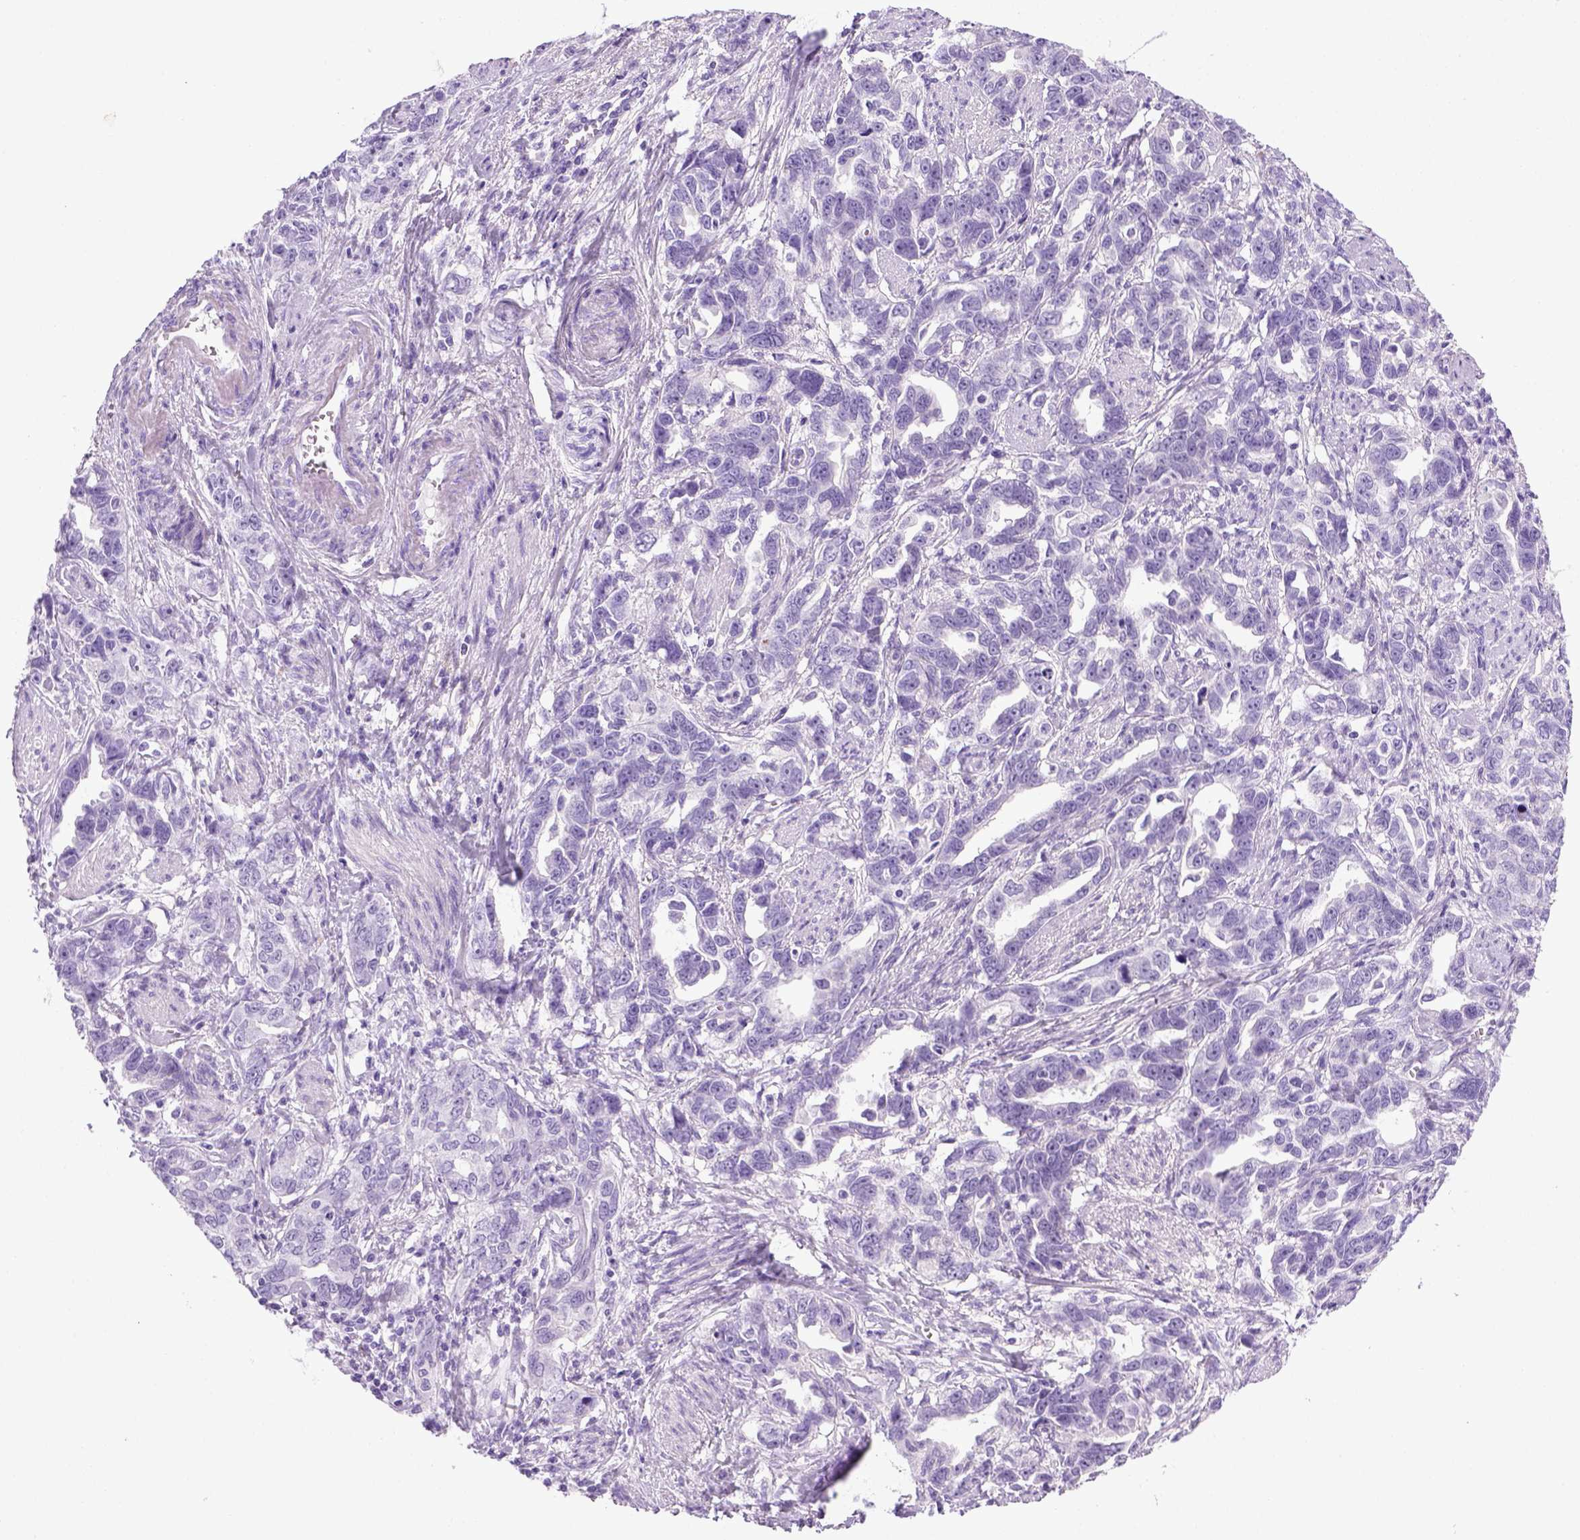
{"staining": {"intensity": "negative", "quantity": "none", "location": "none"}, "tissue": "ovarian cancer", "cell_type": "Tumor cells", "image_type": "cancer", "snomed": [{"axis": "morphology", "description": "Cystadenocarcinoma, serous, NOS"}, {"axis": "topography", "description": "Ovary"}], "caption": "Immunohistochemistry (IHC) histopathology image of neoplastic tissue: ovarian cancer (serous cystadenocarcinoma) stained with DAB (3,3'-diaminobenzidine) displays no significant protein positivity in tumor cells.", "gene": "KRT71", "patient": {"sex": "female", "age": 51}}